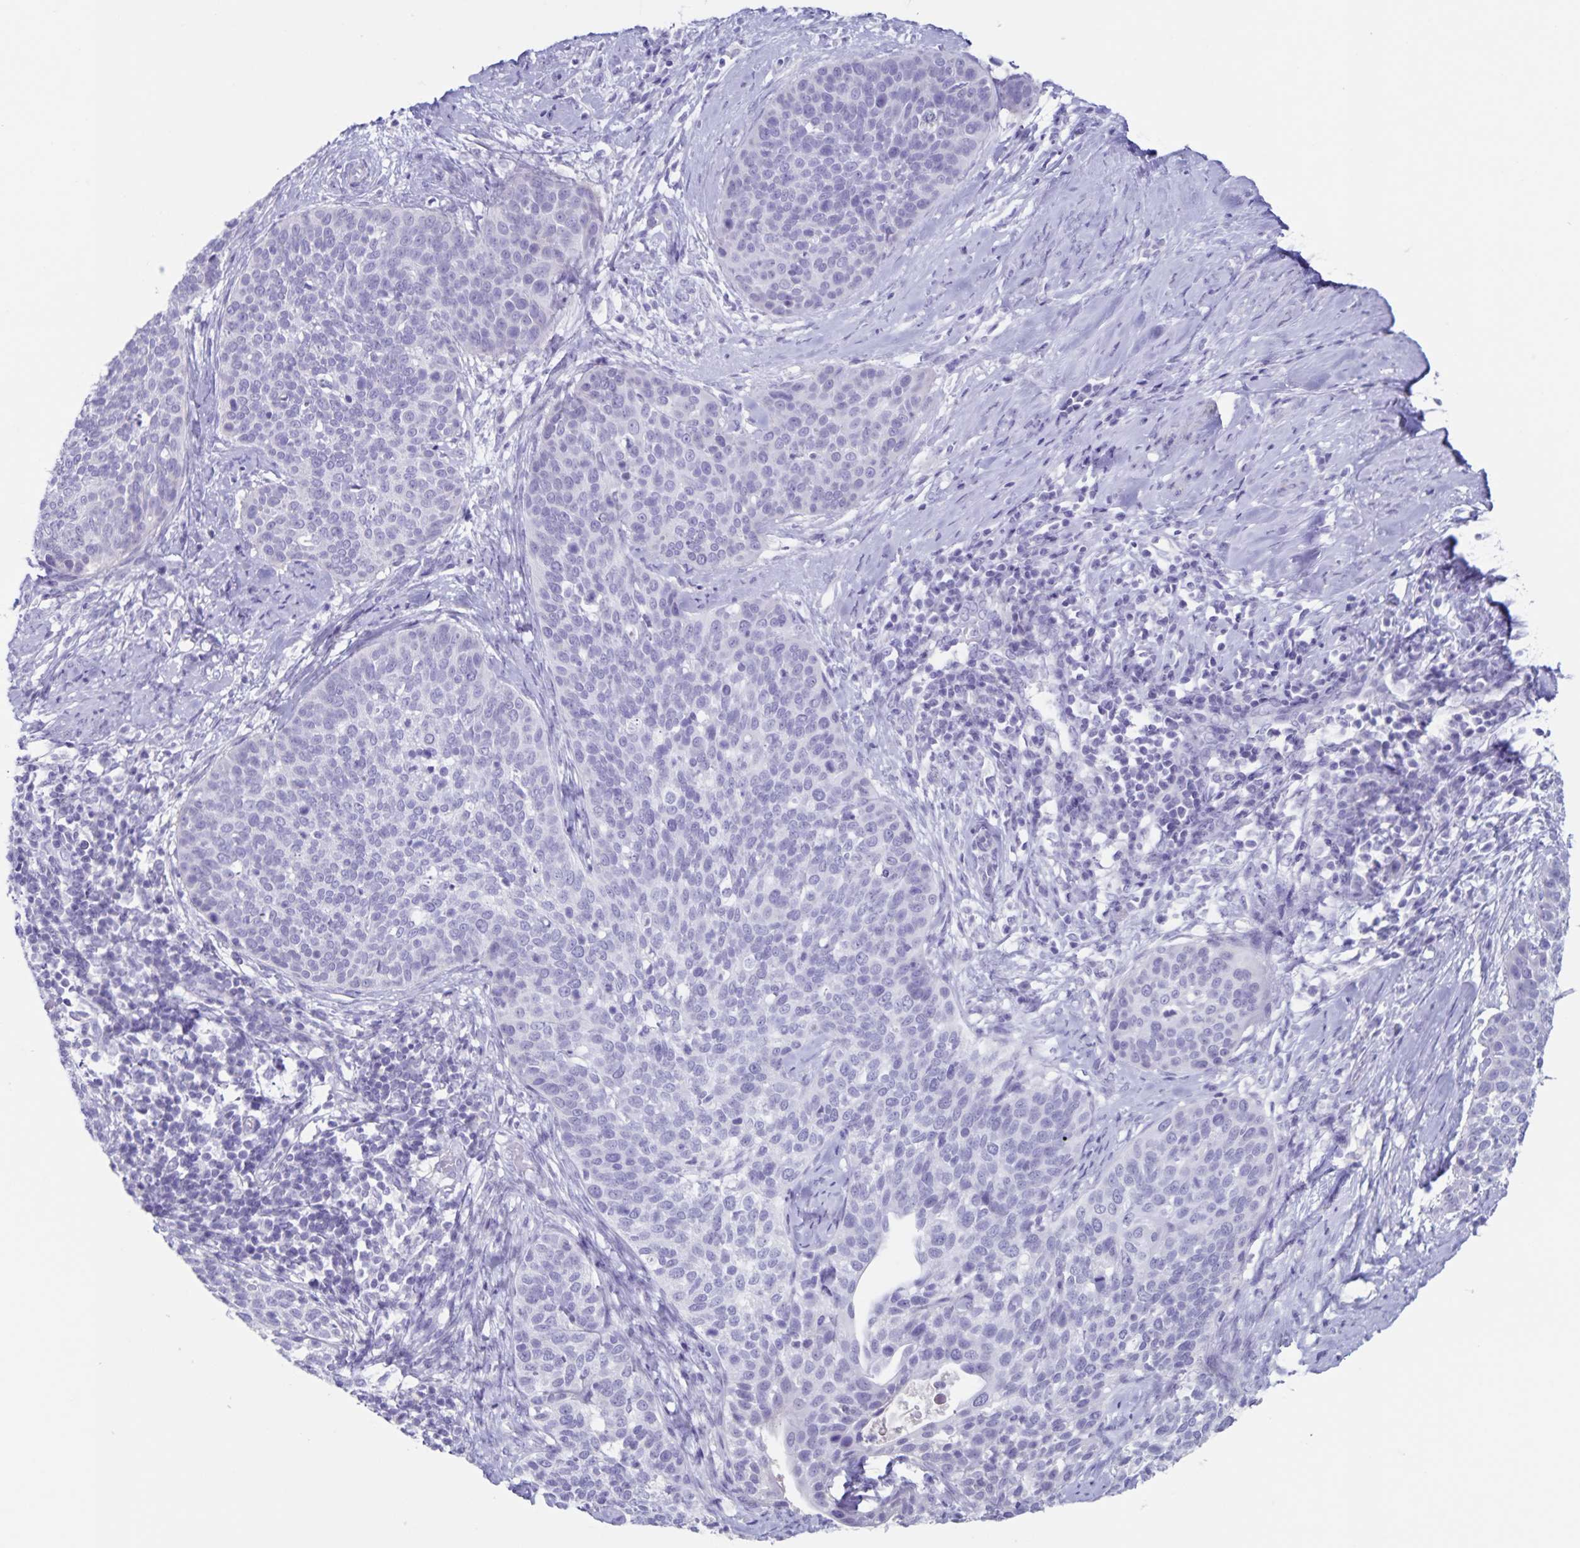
{"staining": {"intensity": "negative", "quantity": "none", "location": "none"}, "tissue": "cervical cancer", "cell_type": "Tumor cells", "image_type": "cancer", "snomed": [{"axis": "morphology", "description": "Squamous cell carcinoma, NOS"}, {"axis": "topography", "description": "Cervix"}], "caption": "Cervical cancer (squamous cell carcinoma) stained for a protein using immunohistochemistry (IHC) demonstrates no expression tumor cells.", "gene": "C11orf42", "patient": {"sex": "female", "age": 69}}